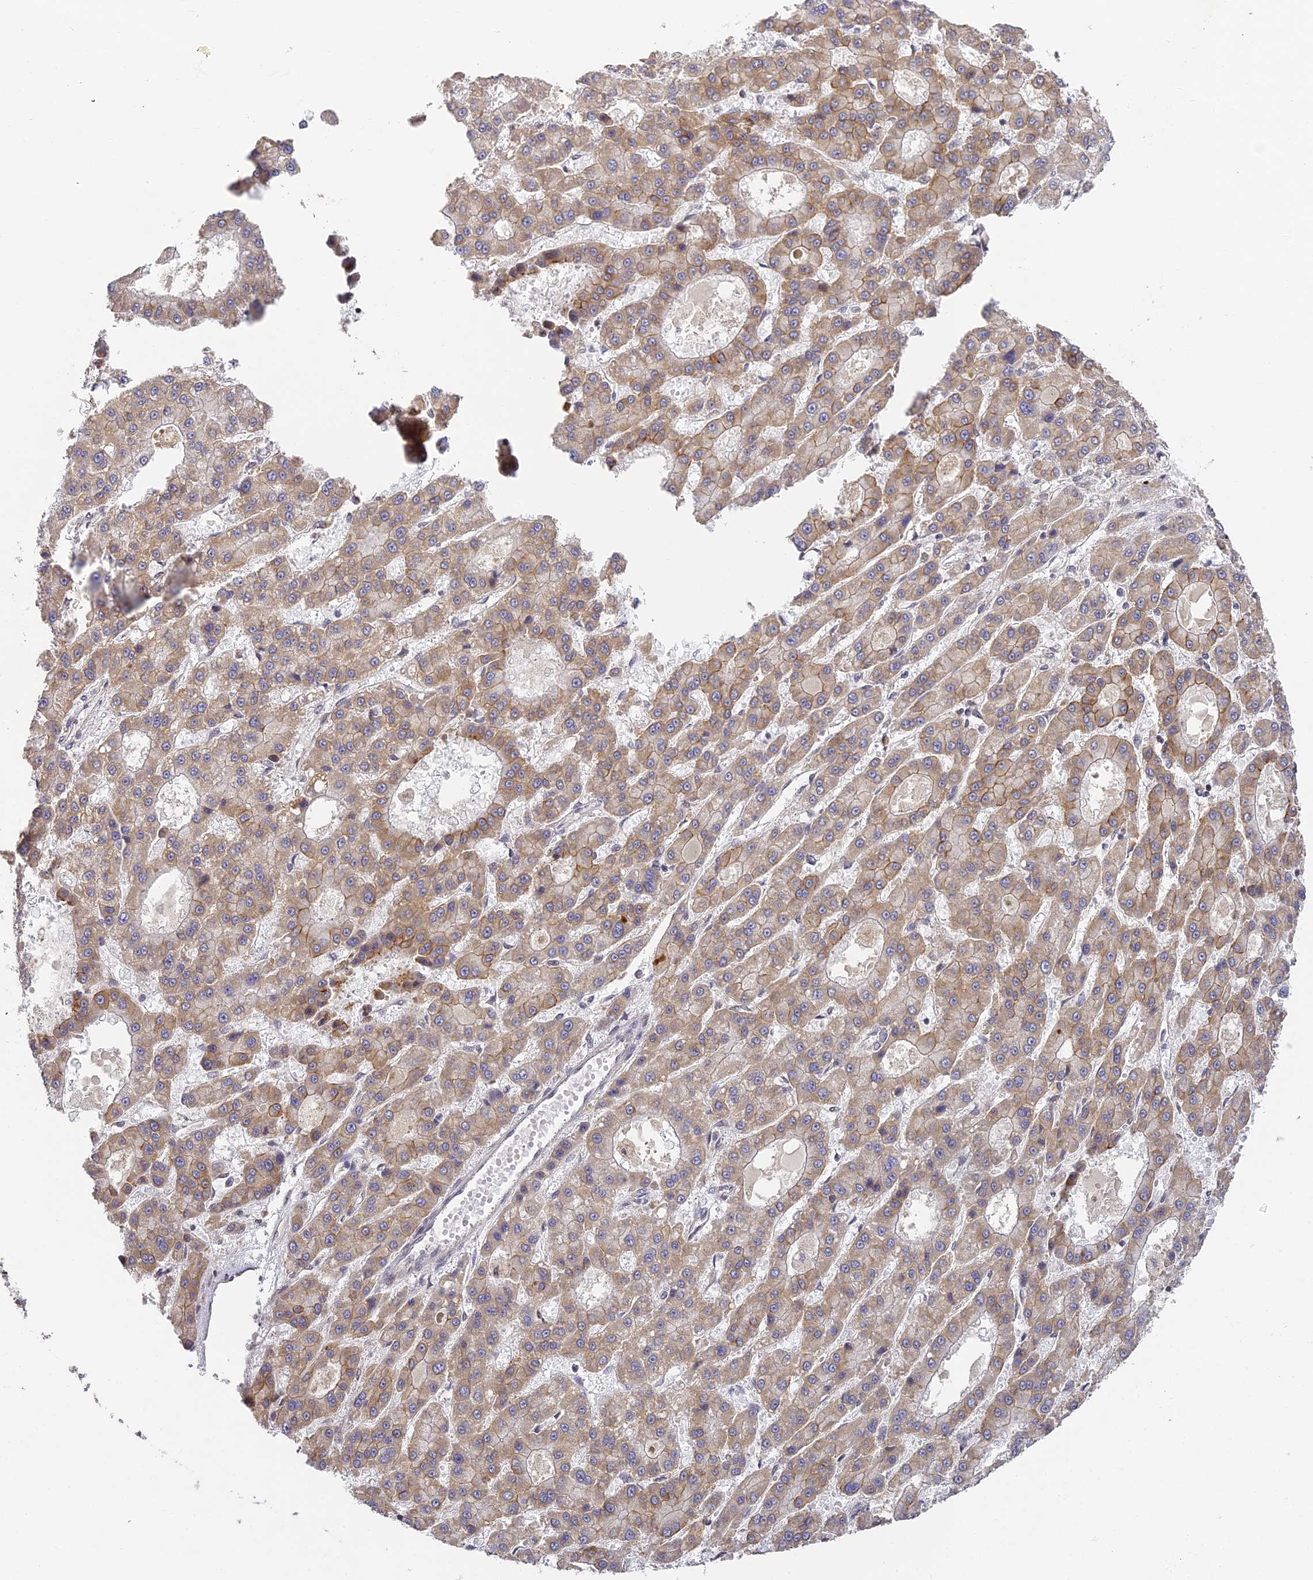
{"staining": {"intensity": "moderate", "quantity": "<25%", "location": "cytoplasmic/membranous"}, "tissue": "liver cancer", "cell_type": "Tumor cells", "image_type": "cancer", "snomed": [{"axis": "morphology", "description": "Carcinoma, Hepatocellular, NOS"}, {"axis": "topography", "description": "Liver"}], "caption": "Moderate cytoplasmic/membranous protein staining is present in about <25% of tumor cells in hepatocellular carcinoma (liver).", "gene": "DNAAF10", "patient": {"sex": "male", "age": 70}}